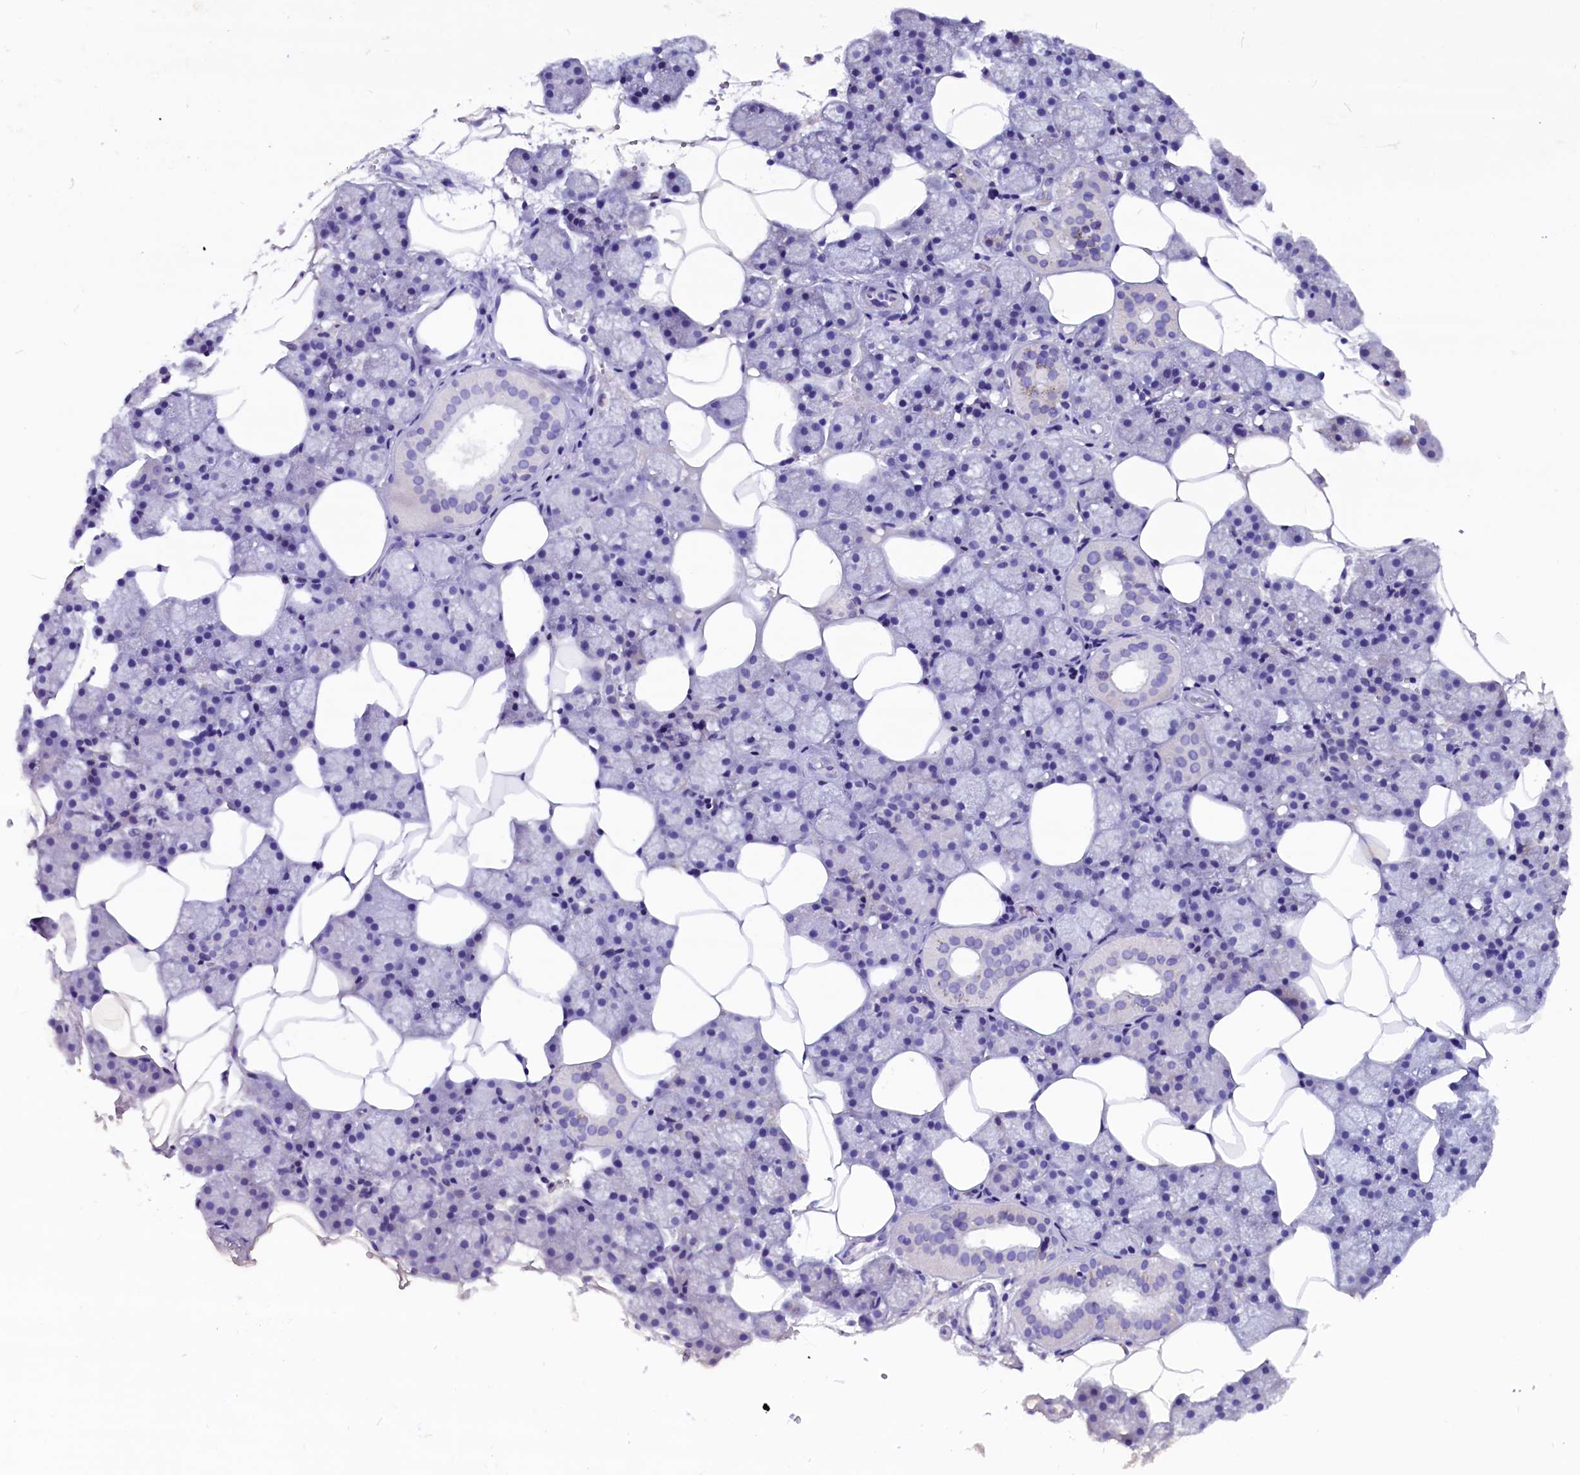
{"staining": {"intensity": "negative", "quantity": "none", "location": "none"}, "tissue": "salivary gland", "cell_type": "Glandular cells", "image_type": "normal", "snomed": [{"axis": "morphology", "description": "Normal tissue, NOS"}, {"axis": "topography", "description": "Salivary gland"}], "caption": "The micrograph displays no significant staining in glandular cells of salivary gland. (Brightfield microscopy of DAB immunohistochemistry (IHC) at high magnification).", "gene": "CCBE1", "patient": {"sex": "male", "age": 62}}